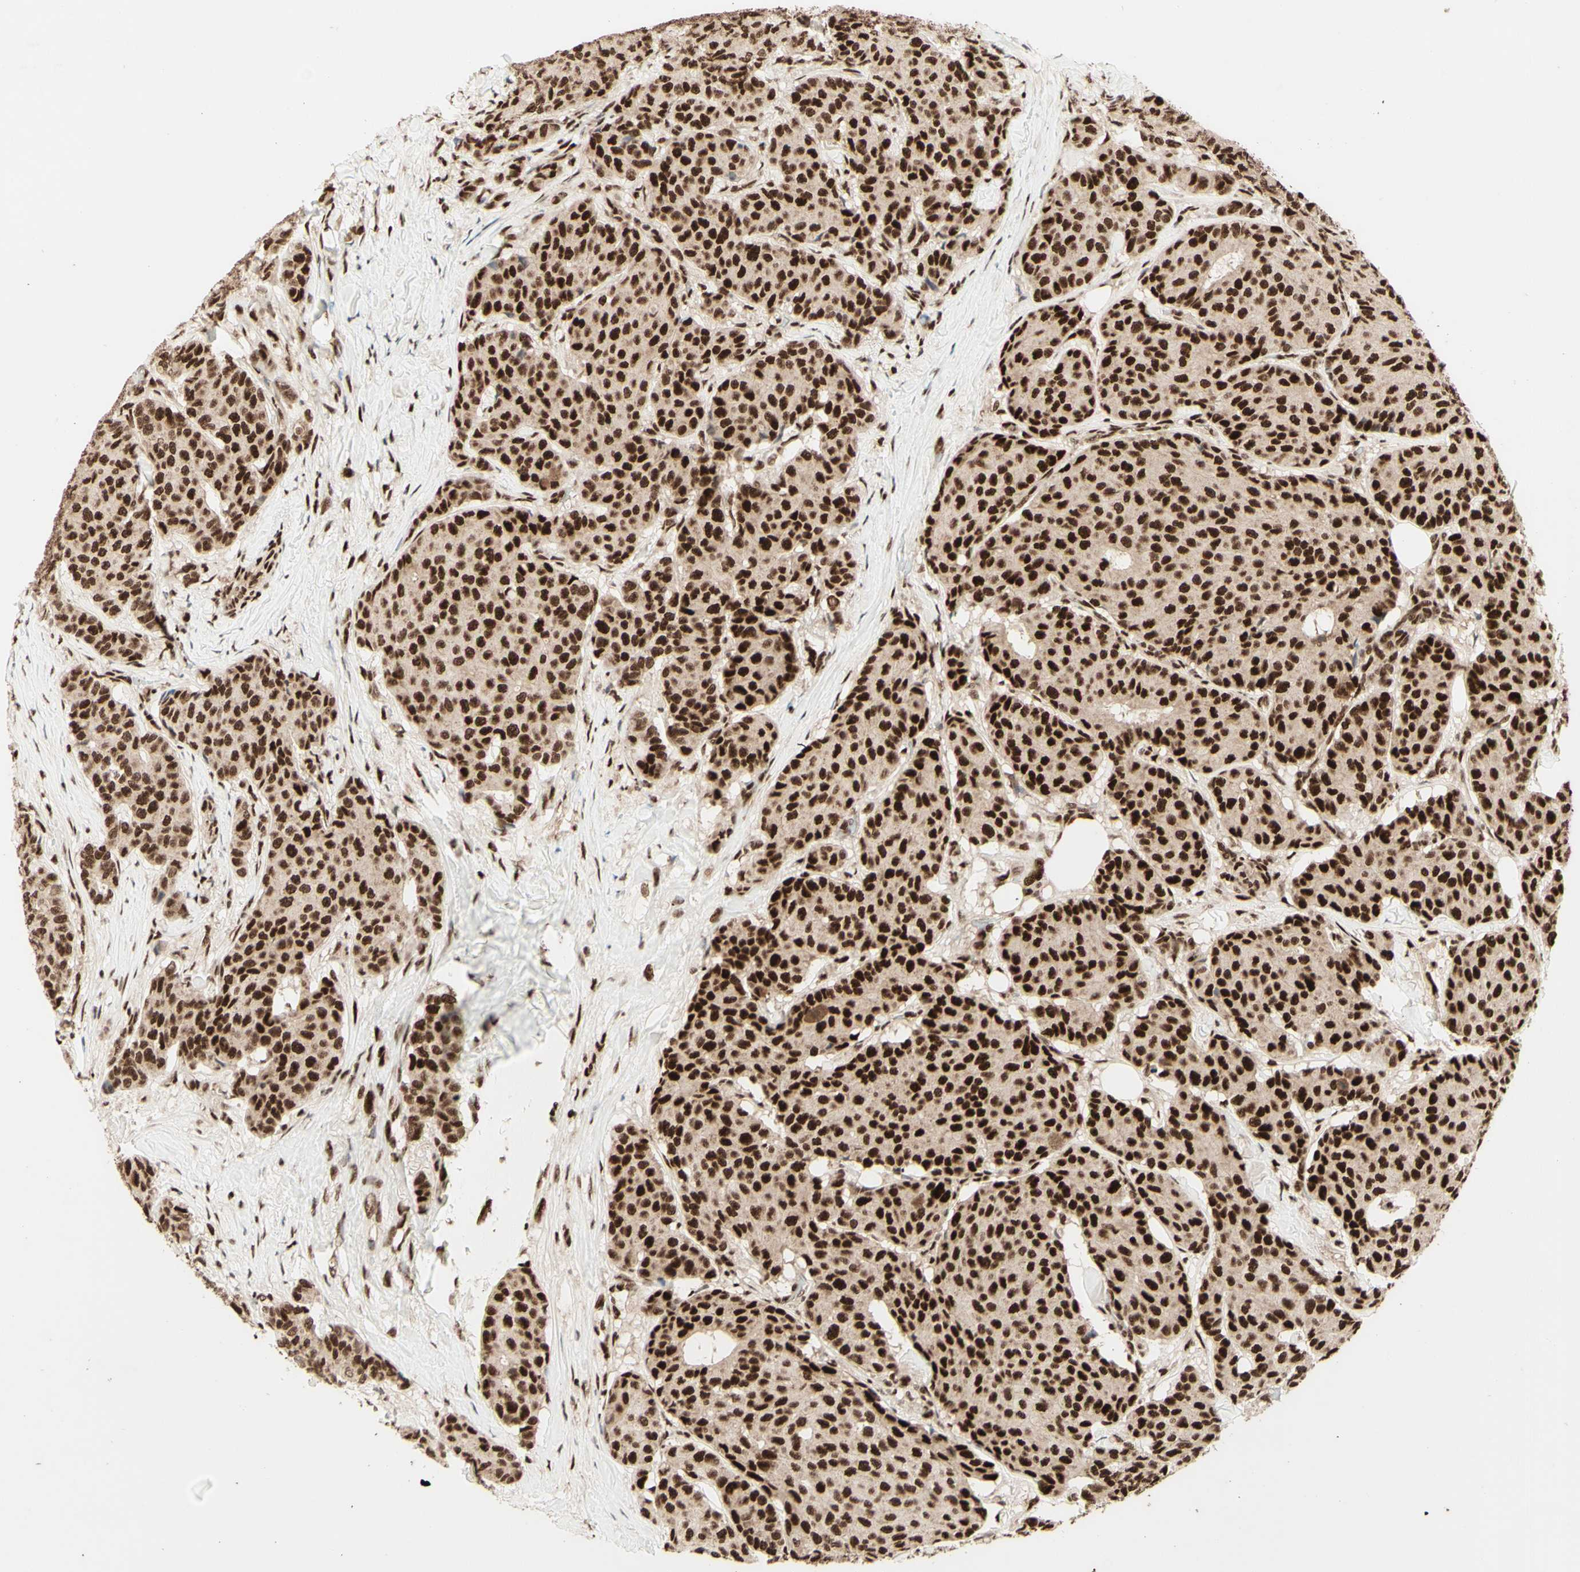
{"staining": {"intensity": "strong", "quantity": ">75%", "location": "nuclear"}, "tissue": "breast cancer", "cell_type": "Tumor cells", "image_type": "cancer", "snomed": [{"axis": "morphology", "description": "Duct carcinoma"}, {"axis": "topography", "description": "Breast"}], "caption": "There is high levels of strong nuclear expression in tumor cells of breast cancer (invasive ductal carcinoma), as demonstrated by immunohistochemical staining (brown color).", "gene": "NR3C1", "patient": {"sex": "female", "age": 75}}